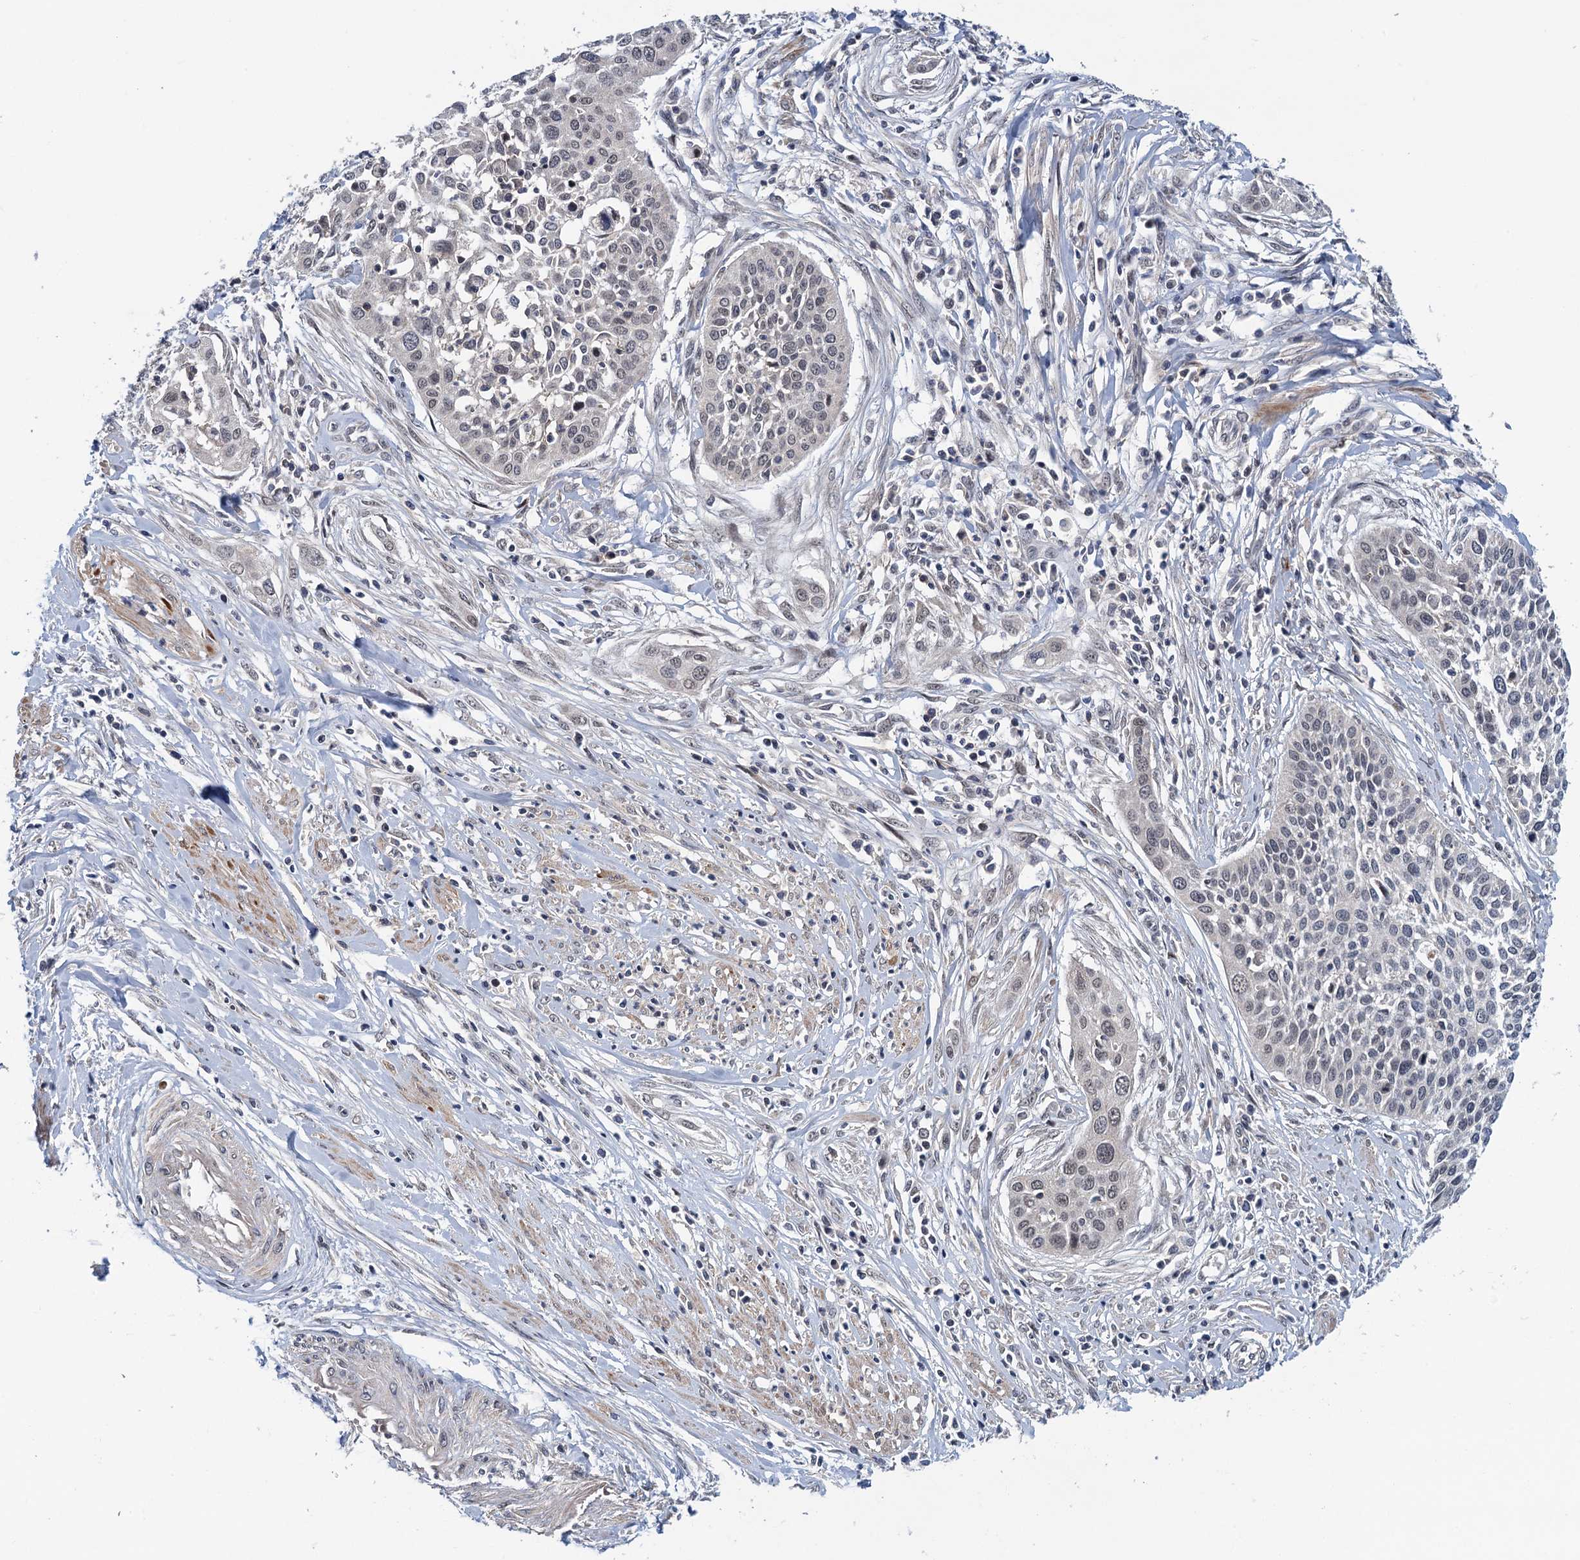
{"staining": {"intensity": "negative", "quantity": "none", "location": "none"}, "tissue": "cervical cancer", "cell_type": "Tumor cells", "image_type": "cancer", "snomed": [{"axis": "morphology", "description": "Squamous cell carcinoma, NOS"}, {"axis": "topography", "description": "Cervix"}], "caption": "Immunohistochemical staining of human cervical cancer (squamous cell carcinoma) displays no significant staining in tumor cells.", "gene": "MDM1", "patient": {"sex": "female", "age": 34}}